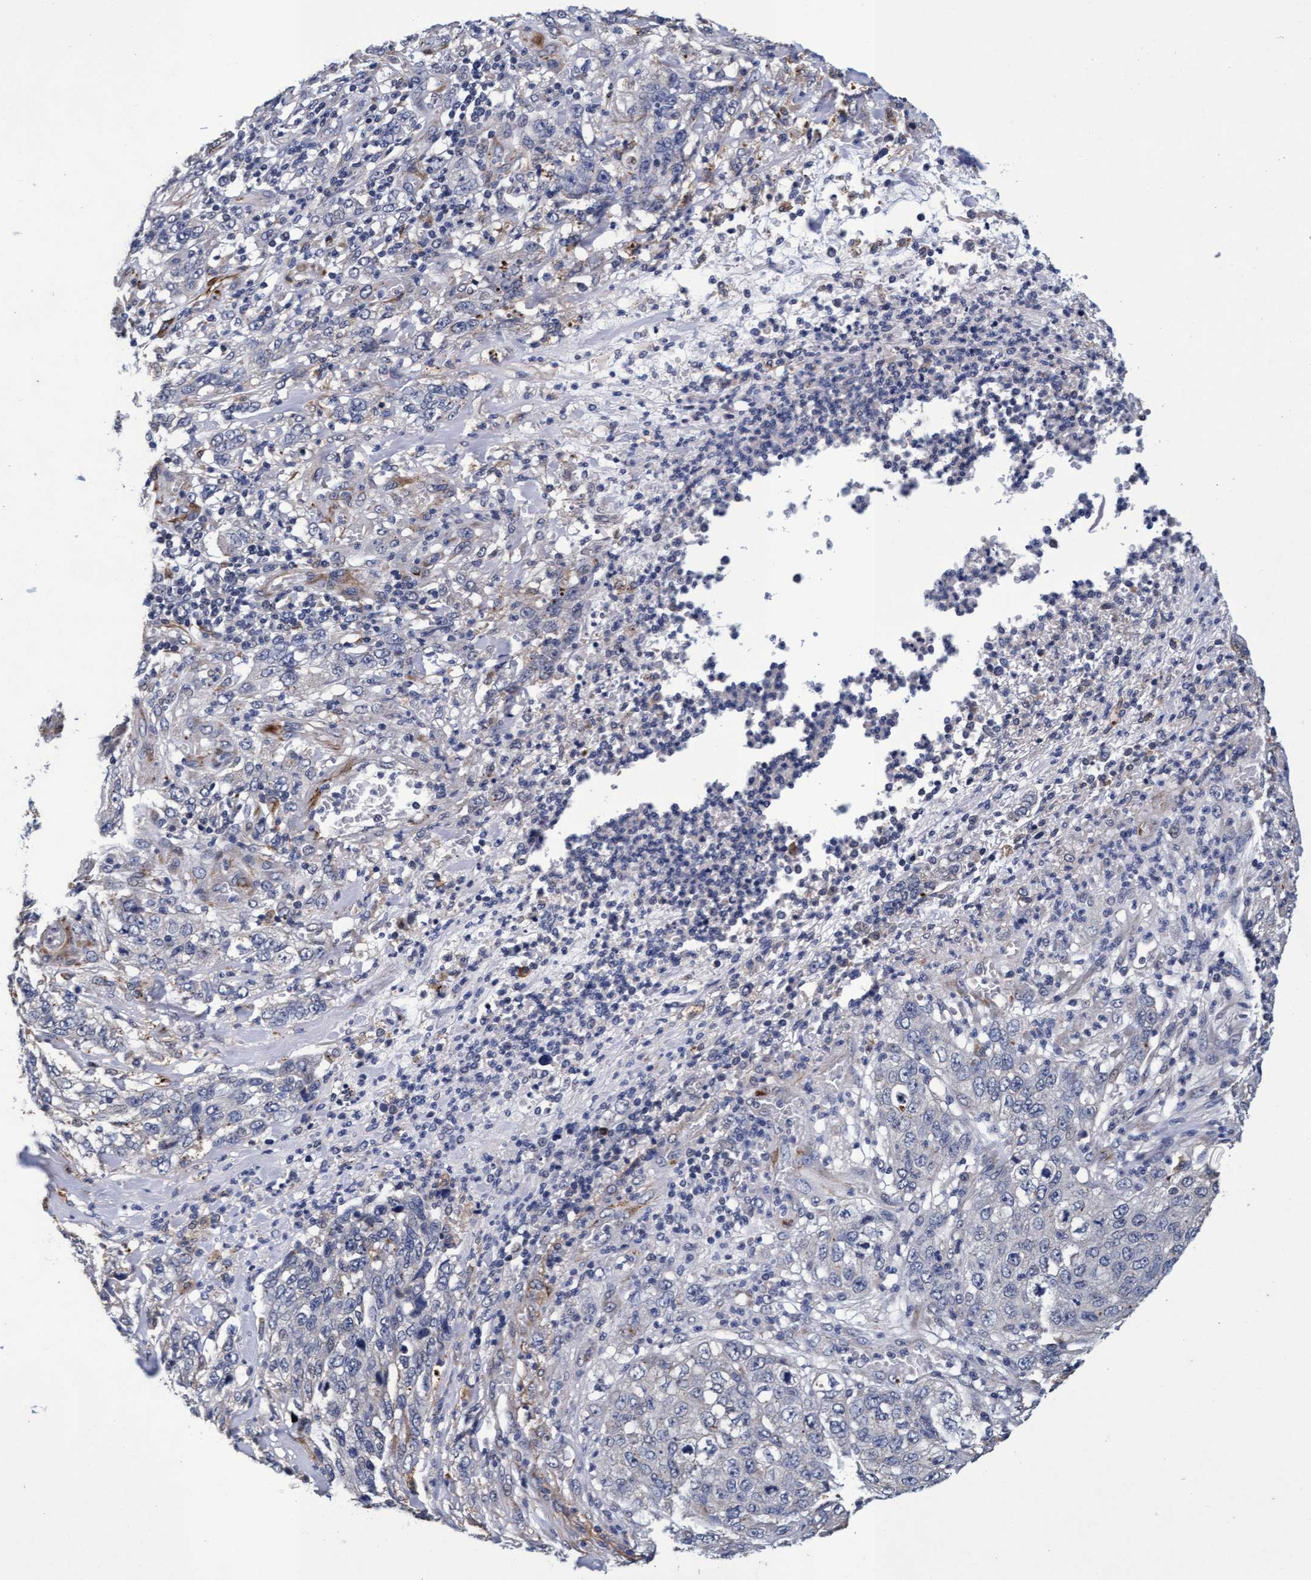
{"staining": {"intensity": "negative", "quantity": "none", "location": "none"}, "tissue": "stomach cancer", "cell_type": "Tumor cells", "image_type": "cancer", "snomed": [{"axis": "morphology", "description": "Adenocarcinoma, NOS"}, {"axis": "topography", "description": "Stomach"}], "caption": "Immunohistochemical staining of human stomach cancer demonstrates no significant staining in tumor cells. Nuclei are stained in blue.", "gene": "CPQ", "patient": {"sex": "male", "age": 48}}